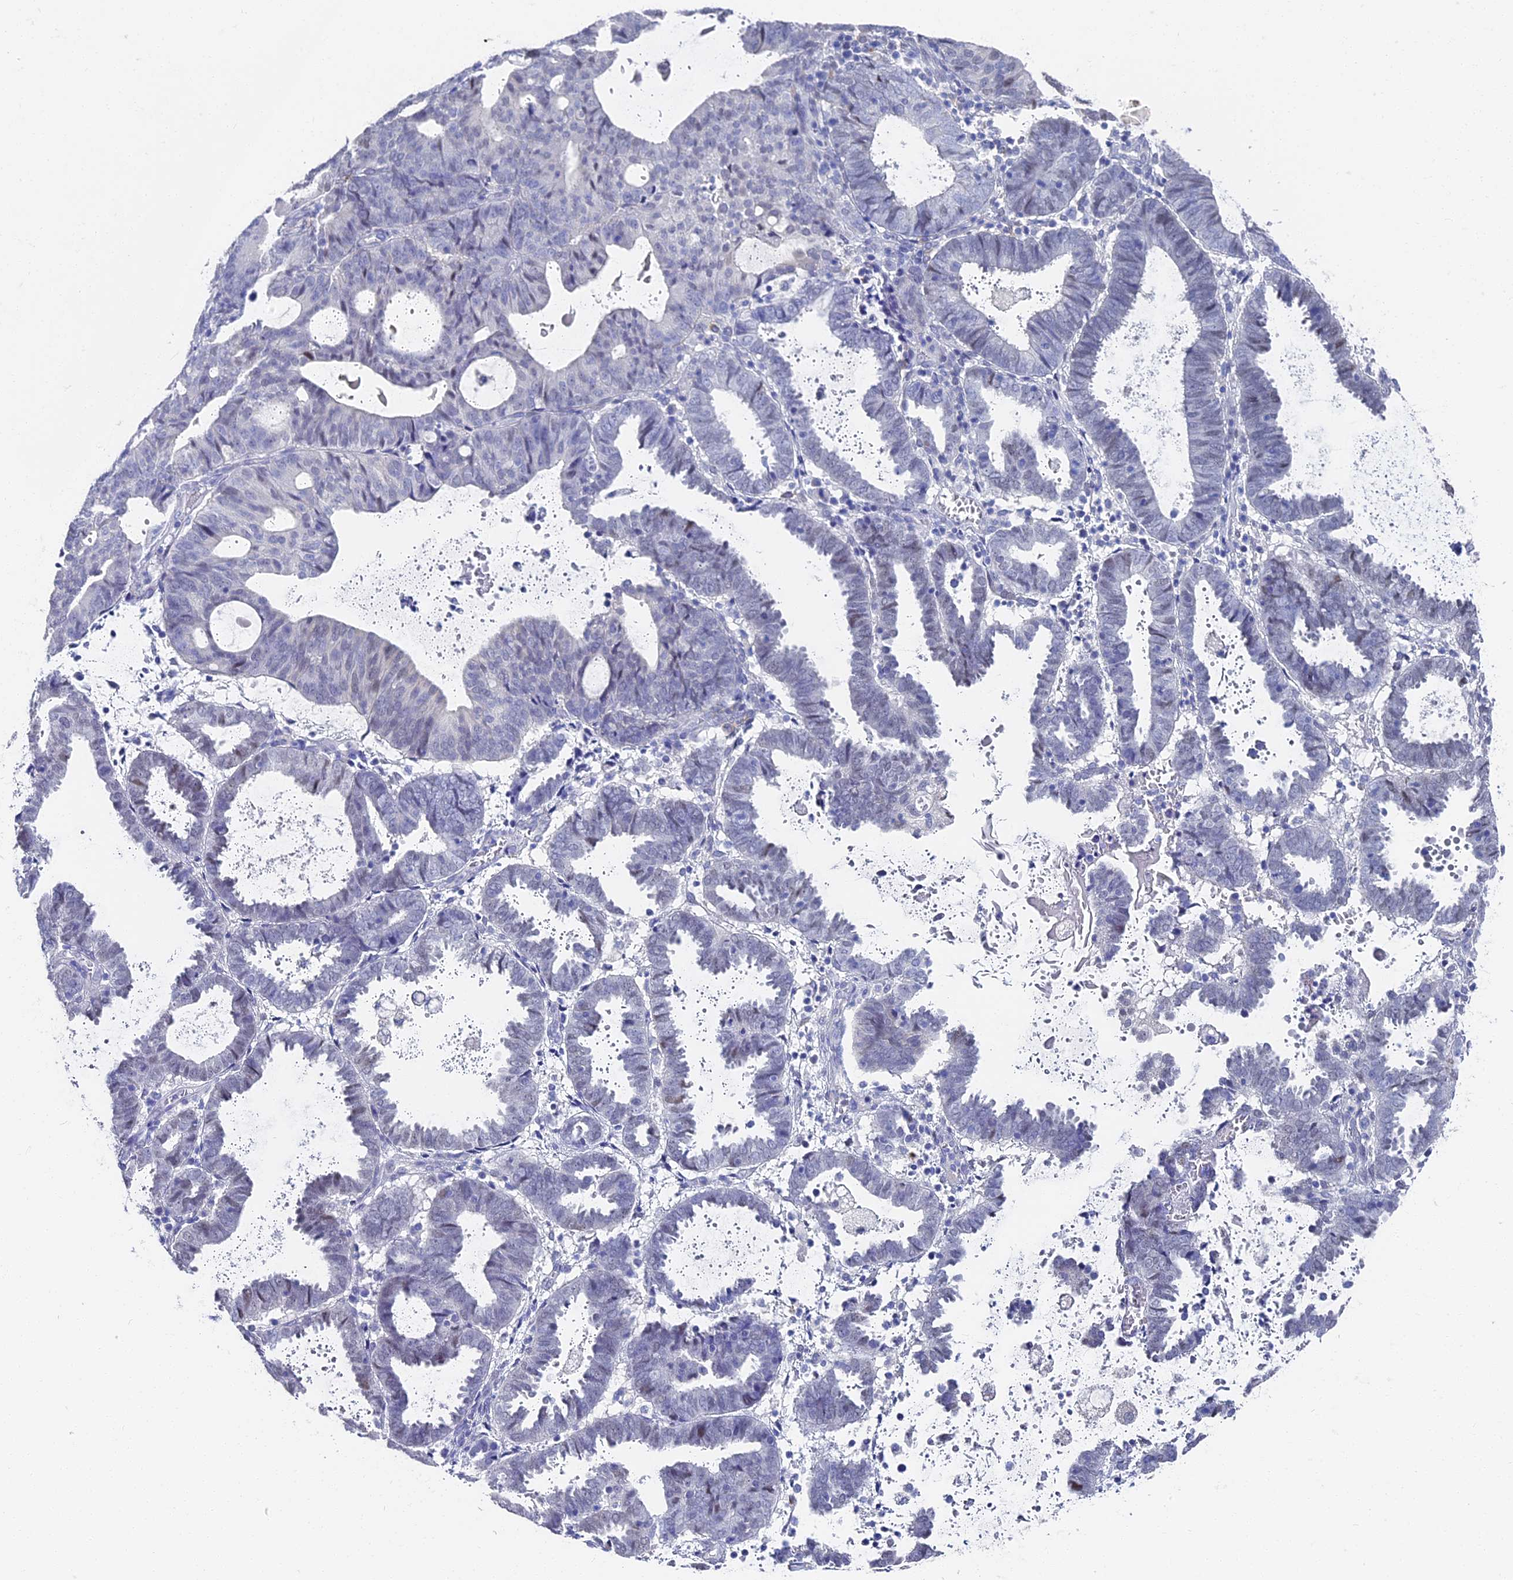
{"staining": {"intensity": "negative", "quantity": "none", "location": "none"}, "tissue": "endometrial cancer", "cell_type": "Tumor cells", "image_type": "cancer", "snomed": [{"axis": "morphology", "description": "Adenocarcinoma, NOS"}, {"axis": "topography", "description": "Uterus"}], "caption": "Histopathology image shows no significant protein staining in tumor cells of endometrial adenocarcinoma.", "gene": "VPS33B", "patient": {"sex": "female", "age": 83}}